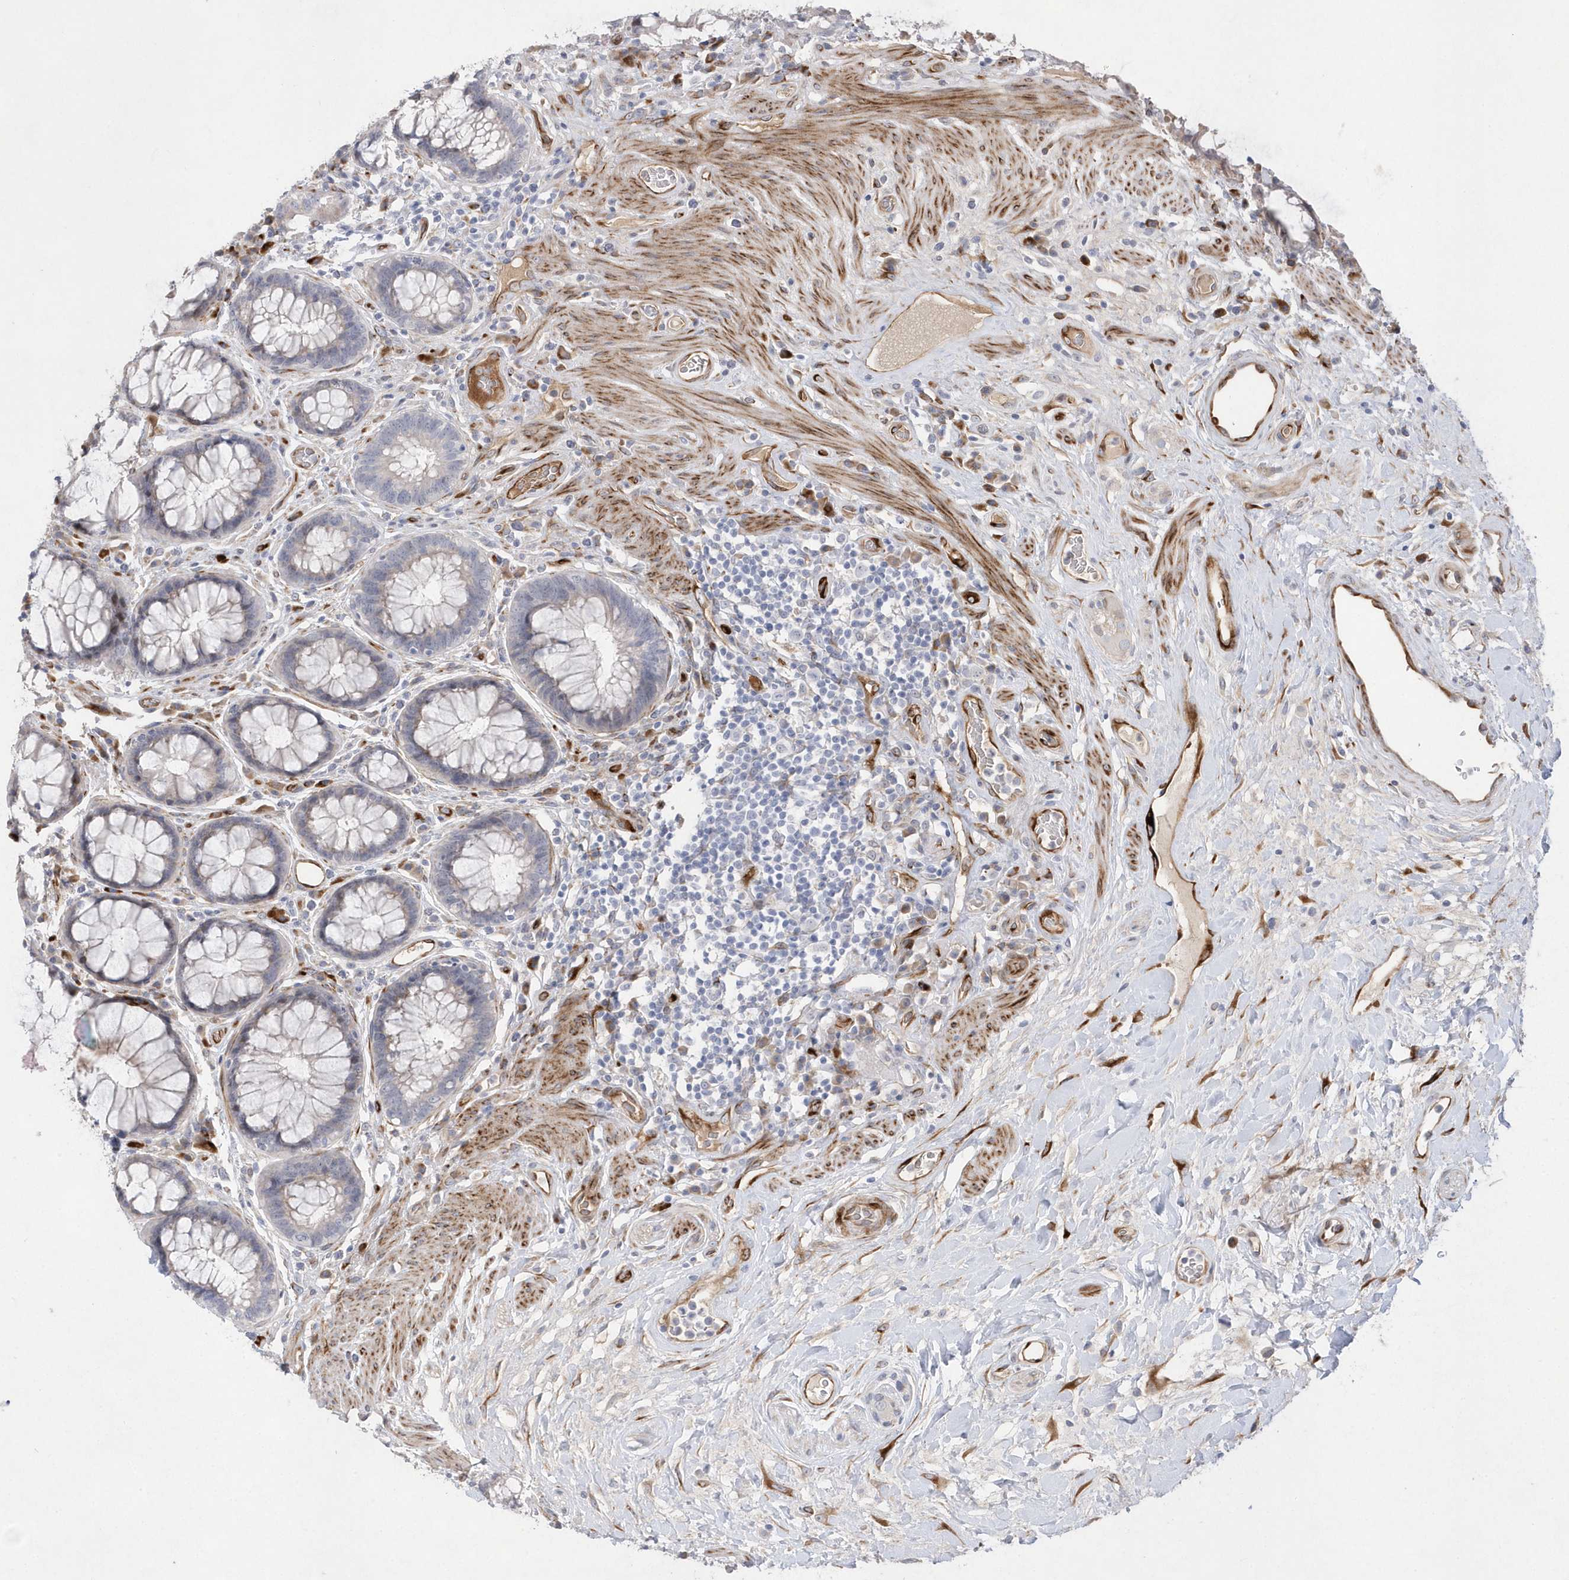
{"staining": {"intensity": "weak", "quantity": "<25%", "location": "cytoplasmic/membranous"}, "tissue": "rectum", "cell_type": "Glandular cells", "image_type": "normal", "snomed": [{"axis": "morphology", "description": "Normal tissue, NOS"}, {"axis": "topography", "description": "Rectum"}], "caption": "Normal rectum was stained to show a protein in brown. There is no significant staining in glandular cells. (Immunohistochemistry (ihc), brightfield microscopy, high magnification).", "gene": "TMEM132B", "patient": {"sex": "male", "age": 64}}